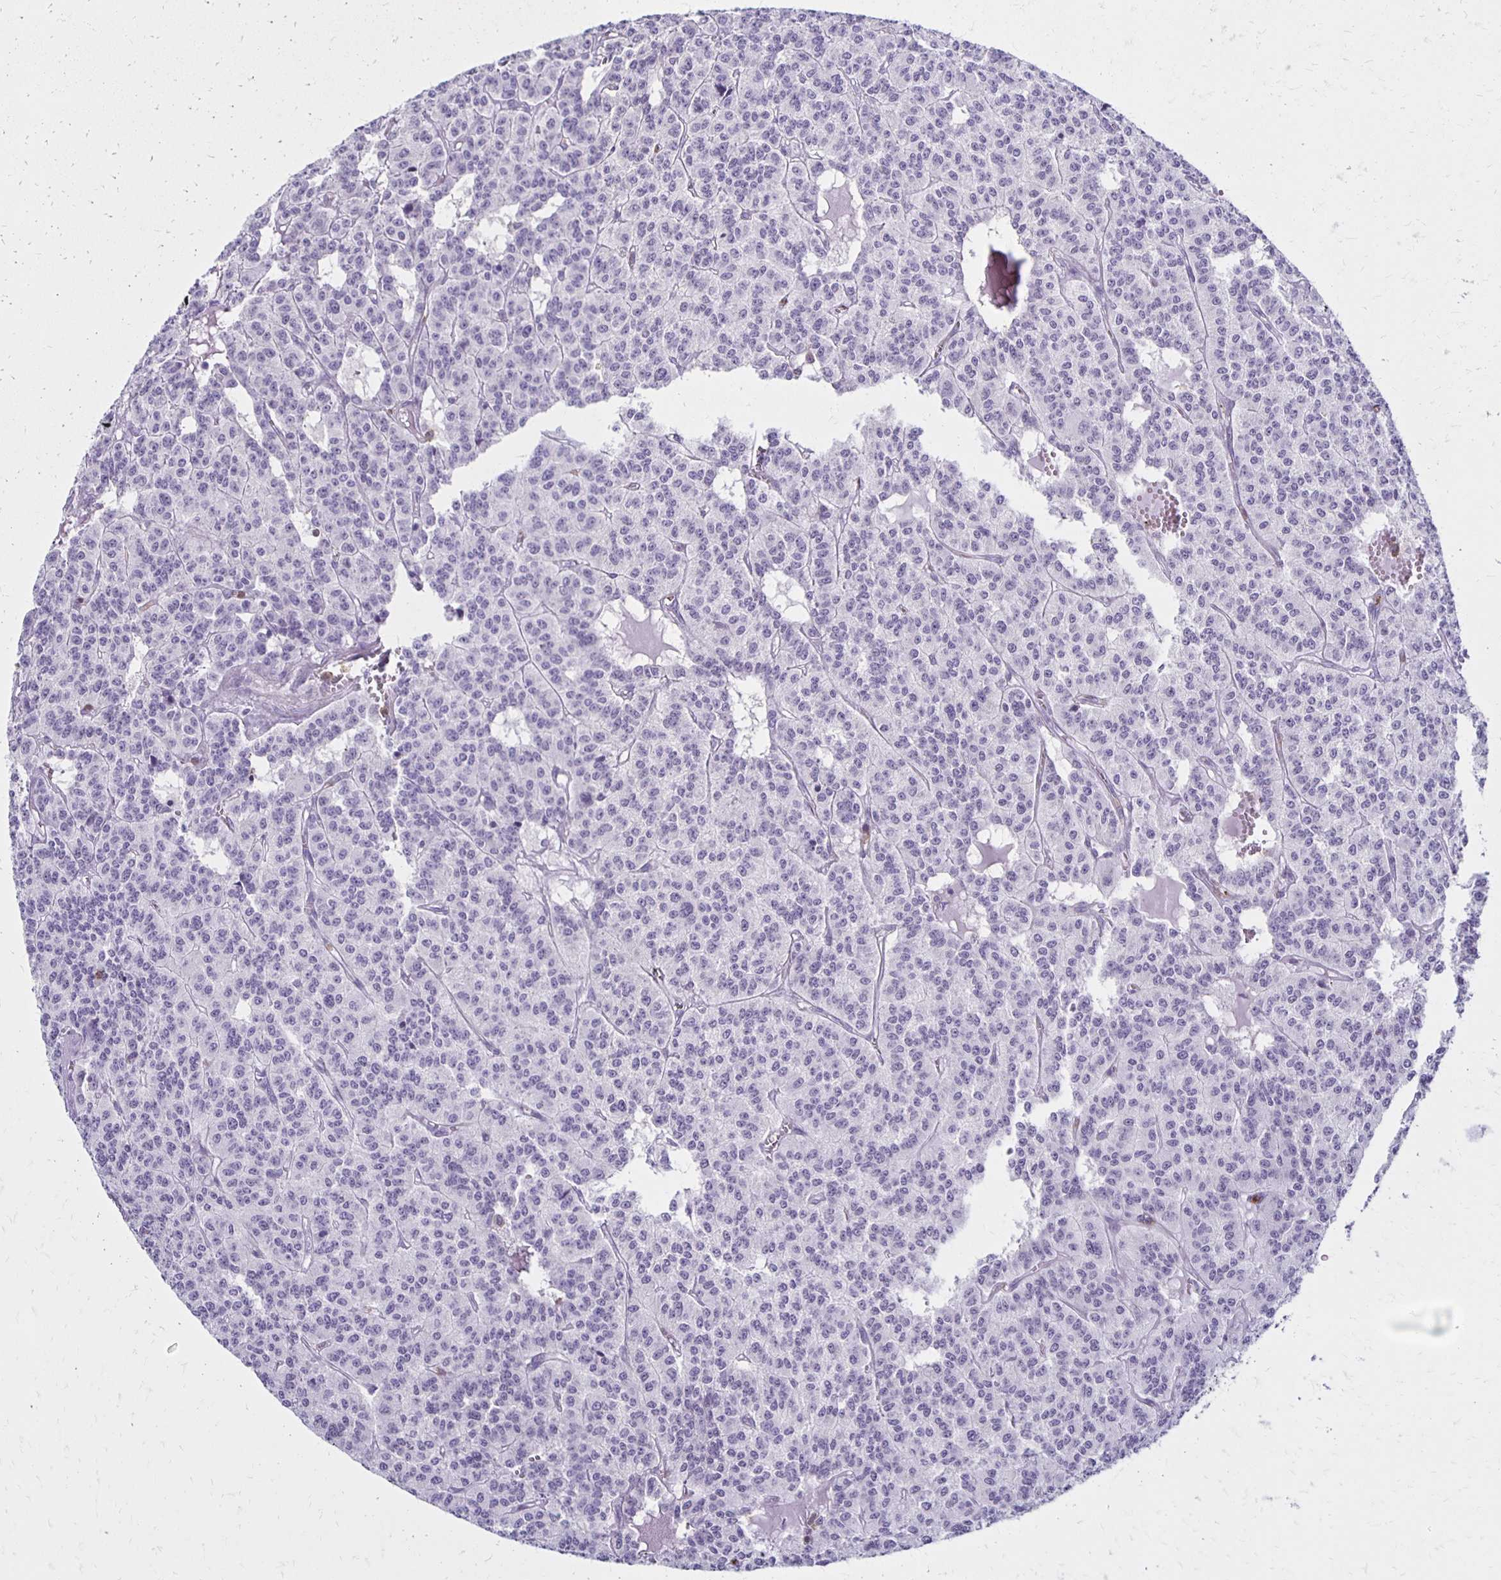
{"staining": {"intensity": "negative", "quantity": "none", "location": "none"}, "tissue": "carcinoid", "cell_type": "Tumor cells", "image_type": "cancer", "snomed": [{"axis": "morphology", "description": "Carcinoid, malignant, NOS"}, {"axis": "topography", "description": "Lung"}], "caption": "Human malignant carcinoid stained for a protein using IHC exhibits no expression in tumor cells.", "gene": "CCL21", "patient": {"sex": "female", "age": 71}}